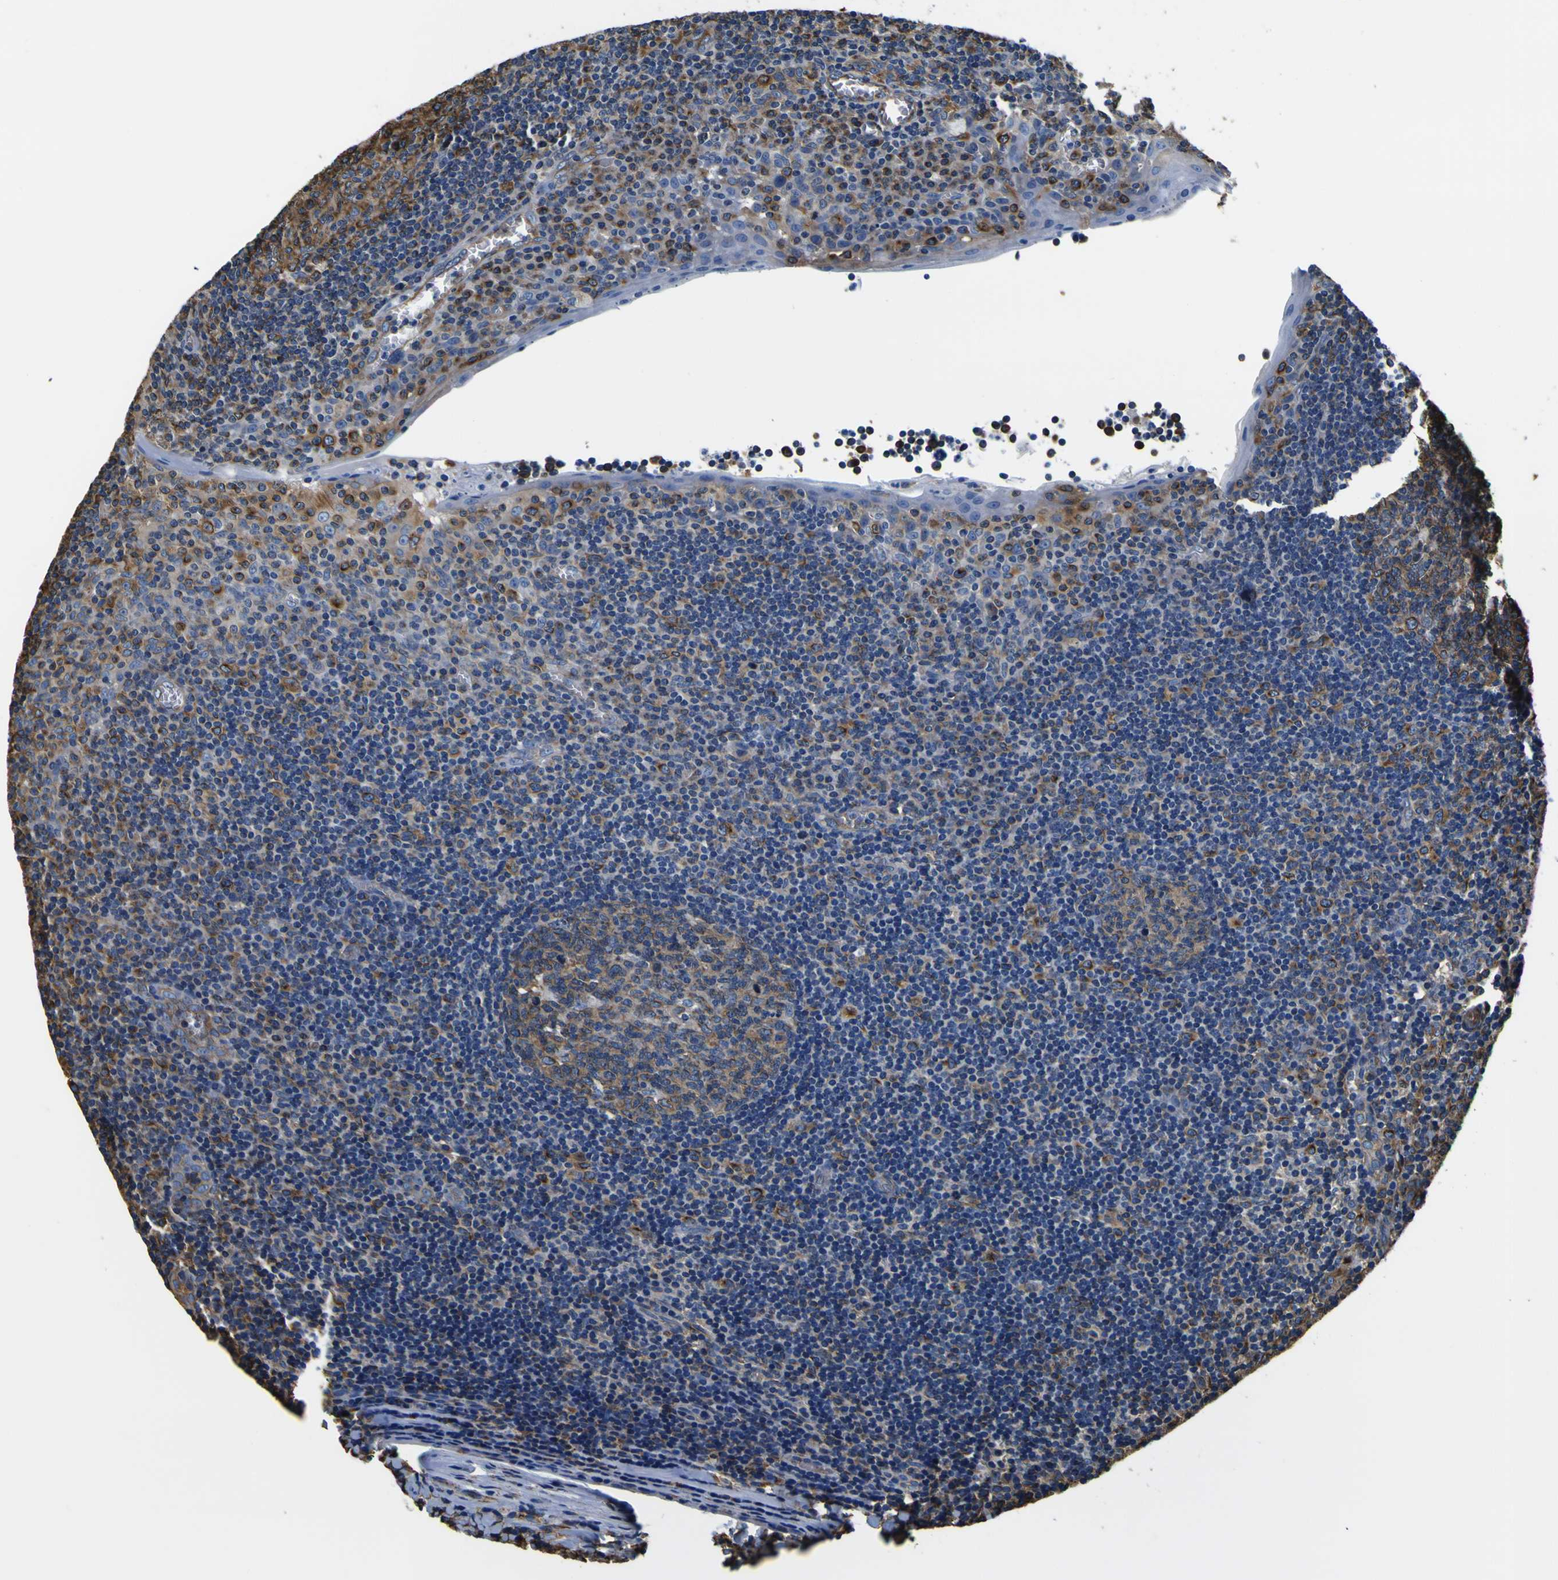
{"staining": {"intensity": "moderate", "quantity": ">75%", "location": "cytoplasmic/membranous"}, "tissue": "tonsil", "cell_type": "Germinal center cells", "image_type": "normal", "snomed": [{"axis": "morphology", "description": "Normal tissue, NOS"}, {"axis": "topography", "description": "Tonsil"}], "caption": "The histopathology image displays staining of benign tonsil, revealing moderate cytoplasmic/membranous protein positivity (brown color) within germinal center cells. (DAB (3,3'-diaminobenzidine) IHC, brown staining for protein, blue staining for nuclei).", "gene": "TUBA1B", "patient": {"sex": "male", "age": 37}}